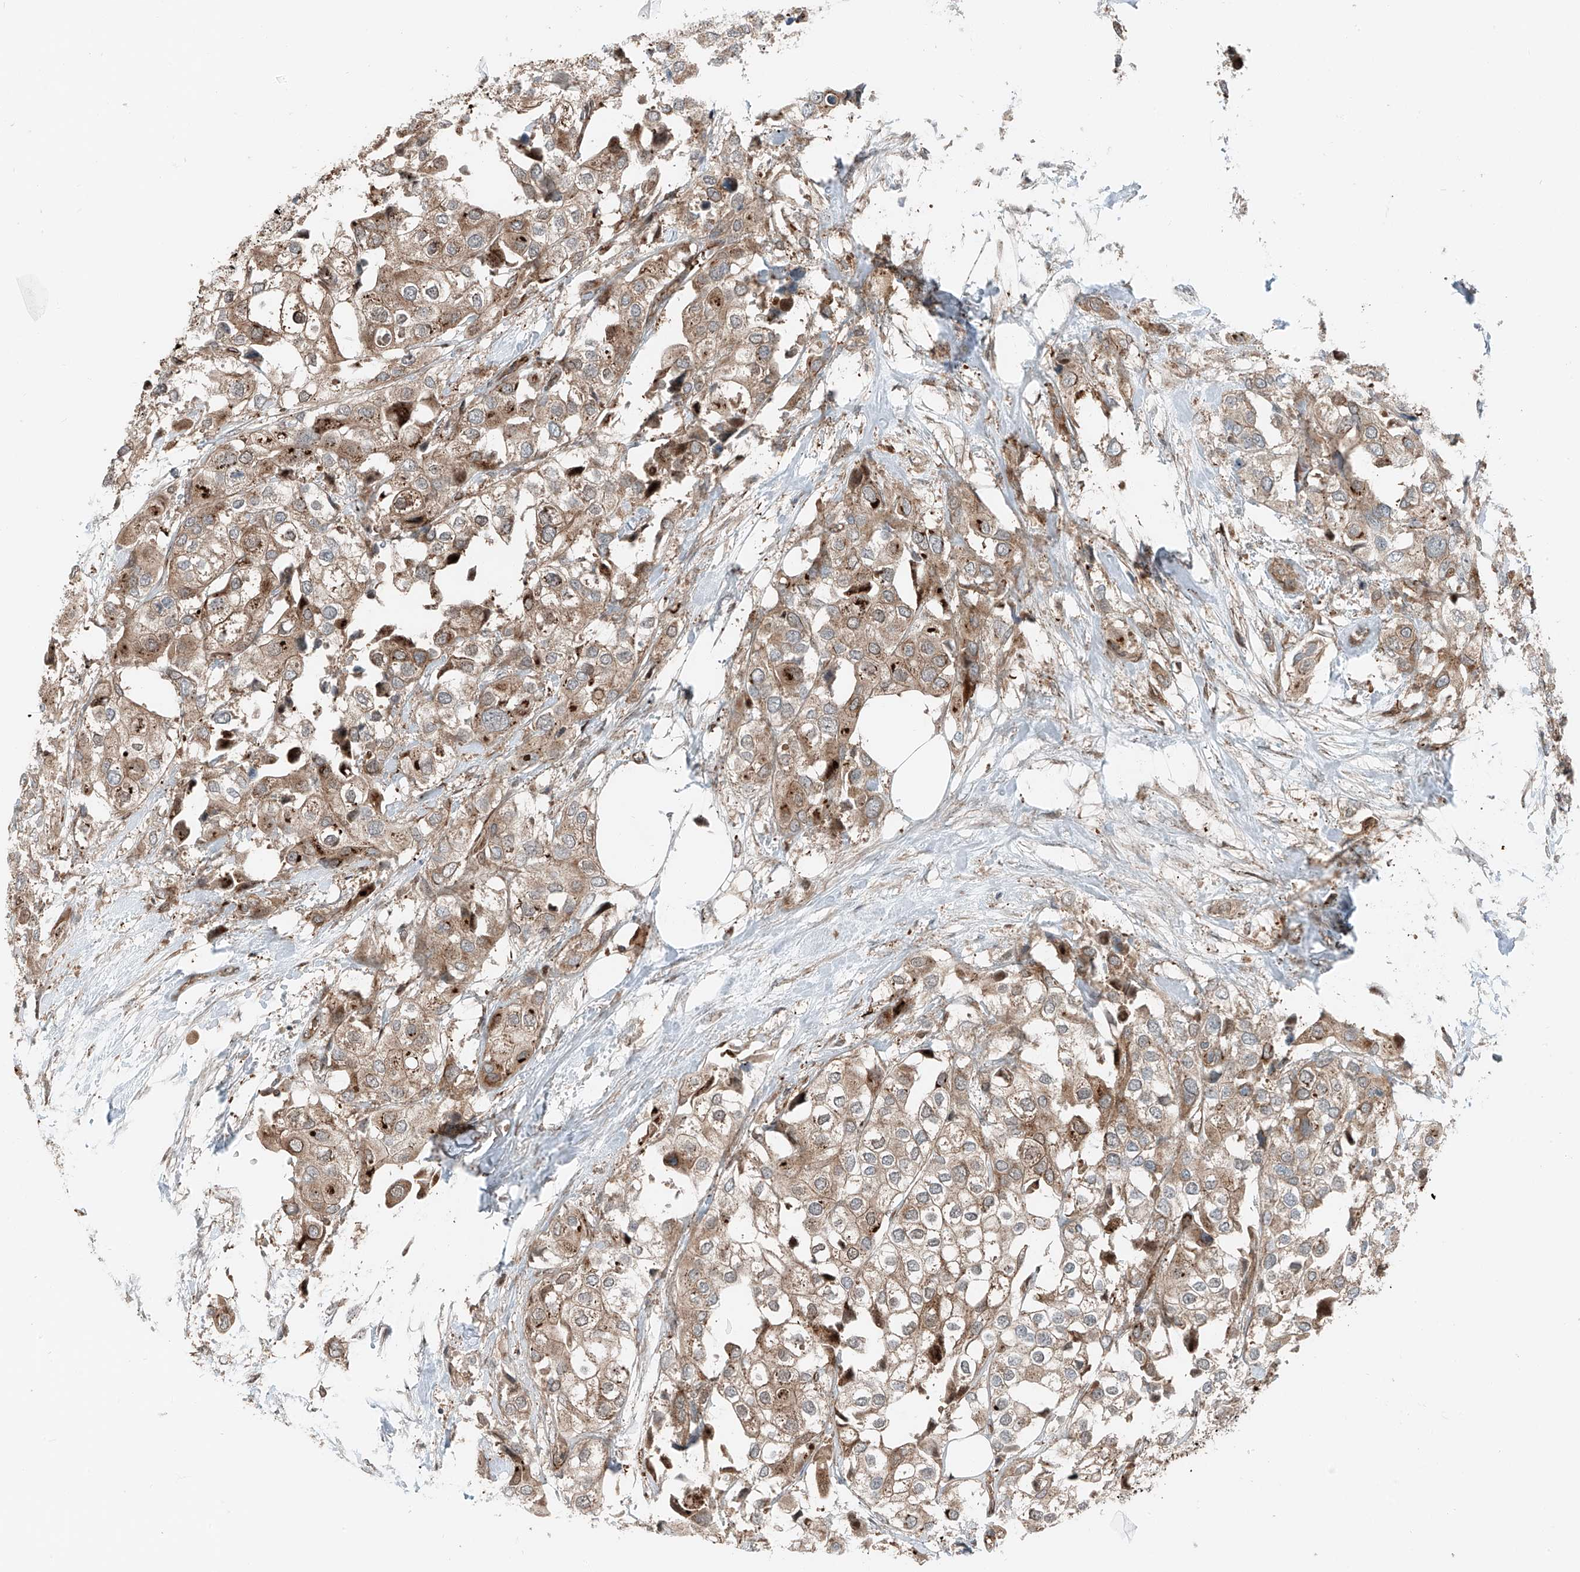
{"staining": {"intensity": "moderate", "quantity": ">75%", "location": "cytoplasmic/membranous"}, "tissue": "urothelial cancer", "cell_type": "Tumor cells", "image_type": "cancer", "snomed": [{"axis": "morphology", "description": "Urothelial carcinoma, High grade"}, {"axis": "topography", "description": "Urinary bladder"}], "caption": "IHC staining of urothelial cancer, which demonstrates medium levels of moderate cytoplasmic/membranous positivity in approximately >75% of tumor cells indicating moderate cytoplasmic/membranous protein expression. The staining was performed using DAB (brown) for protein detection and nuclei were counterstained in hematoxylin (blue).", "gene": "USP48", "patient": {"sex": "male", "age": 64}}